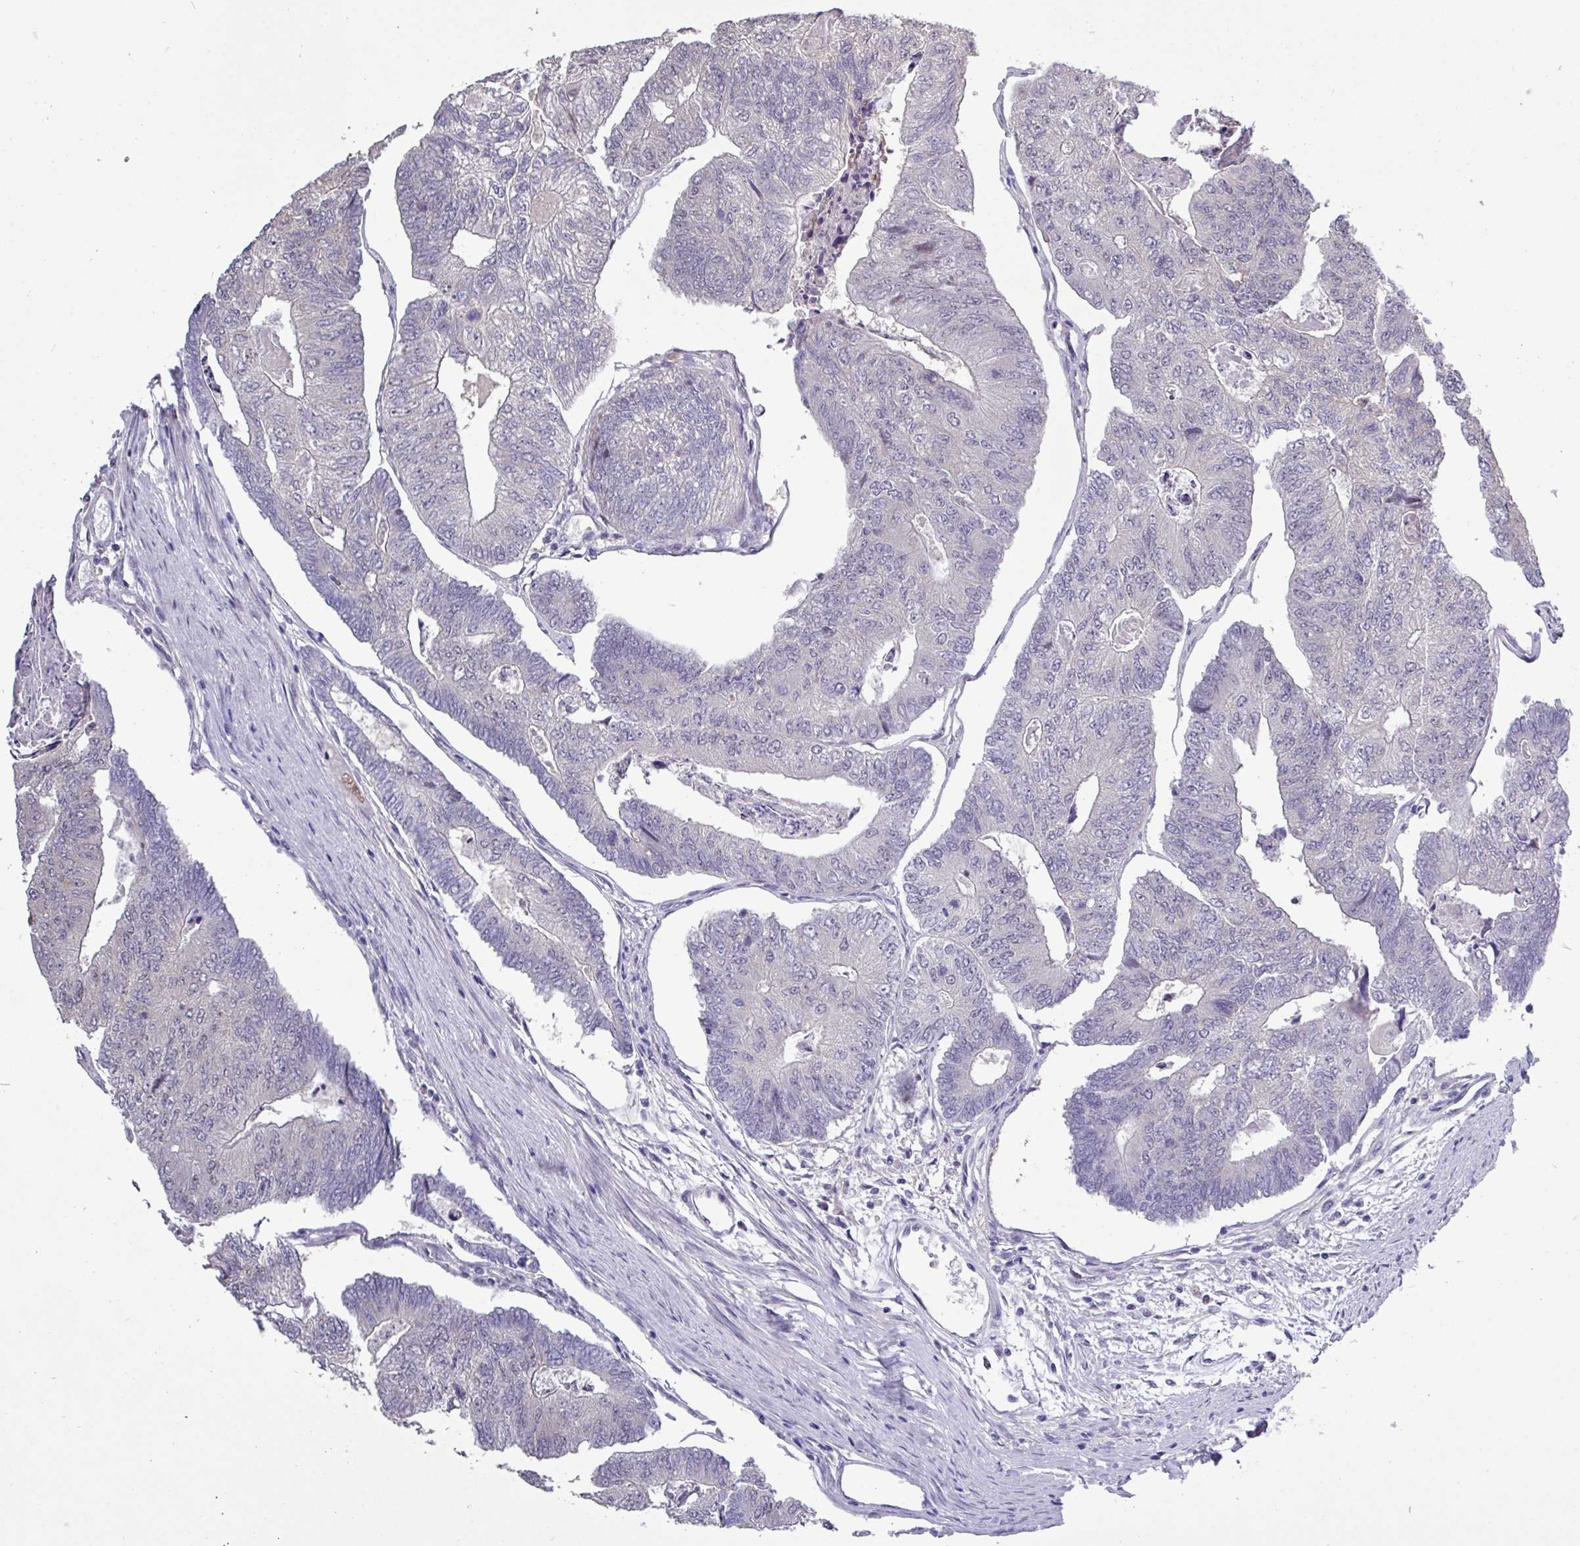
{"staining": {"intensity": "negative", "quantity": "none", "location": "none"}, "tissue": "colorectal cancer", "cell_type": "Tumor cells", "image_type": "cancer", "snomed": [{"axis": "morphology", "description": "Adenocarcinoma, NOS"}, {"axis": "topography", "description": "Colon"}], "caption": "Tumor cells are negative for protein expression in human colorectal adenocarcinoma. The staining was performed using DAB (3,3'-diaminobenzidine) to visualize the protein expression in brown, while the nuclei were stained in blue with hematoxylin (Magnification: 20x).", "gene": "RIPPLY1", "patient": {"sex": "female", "age": 67}}